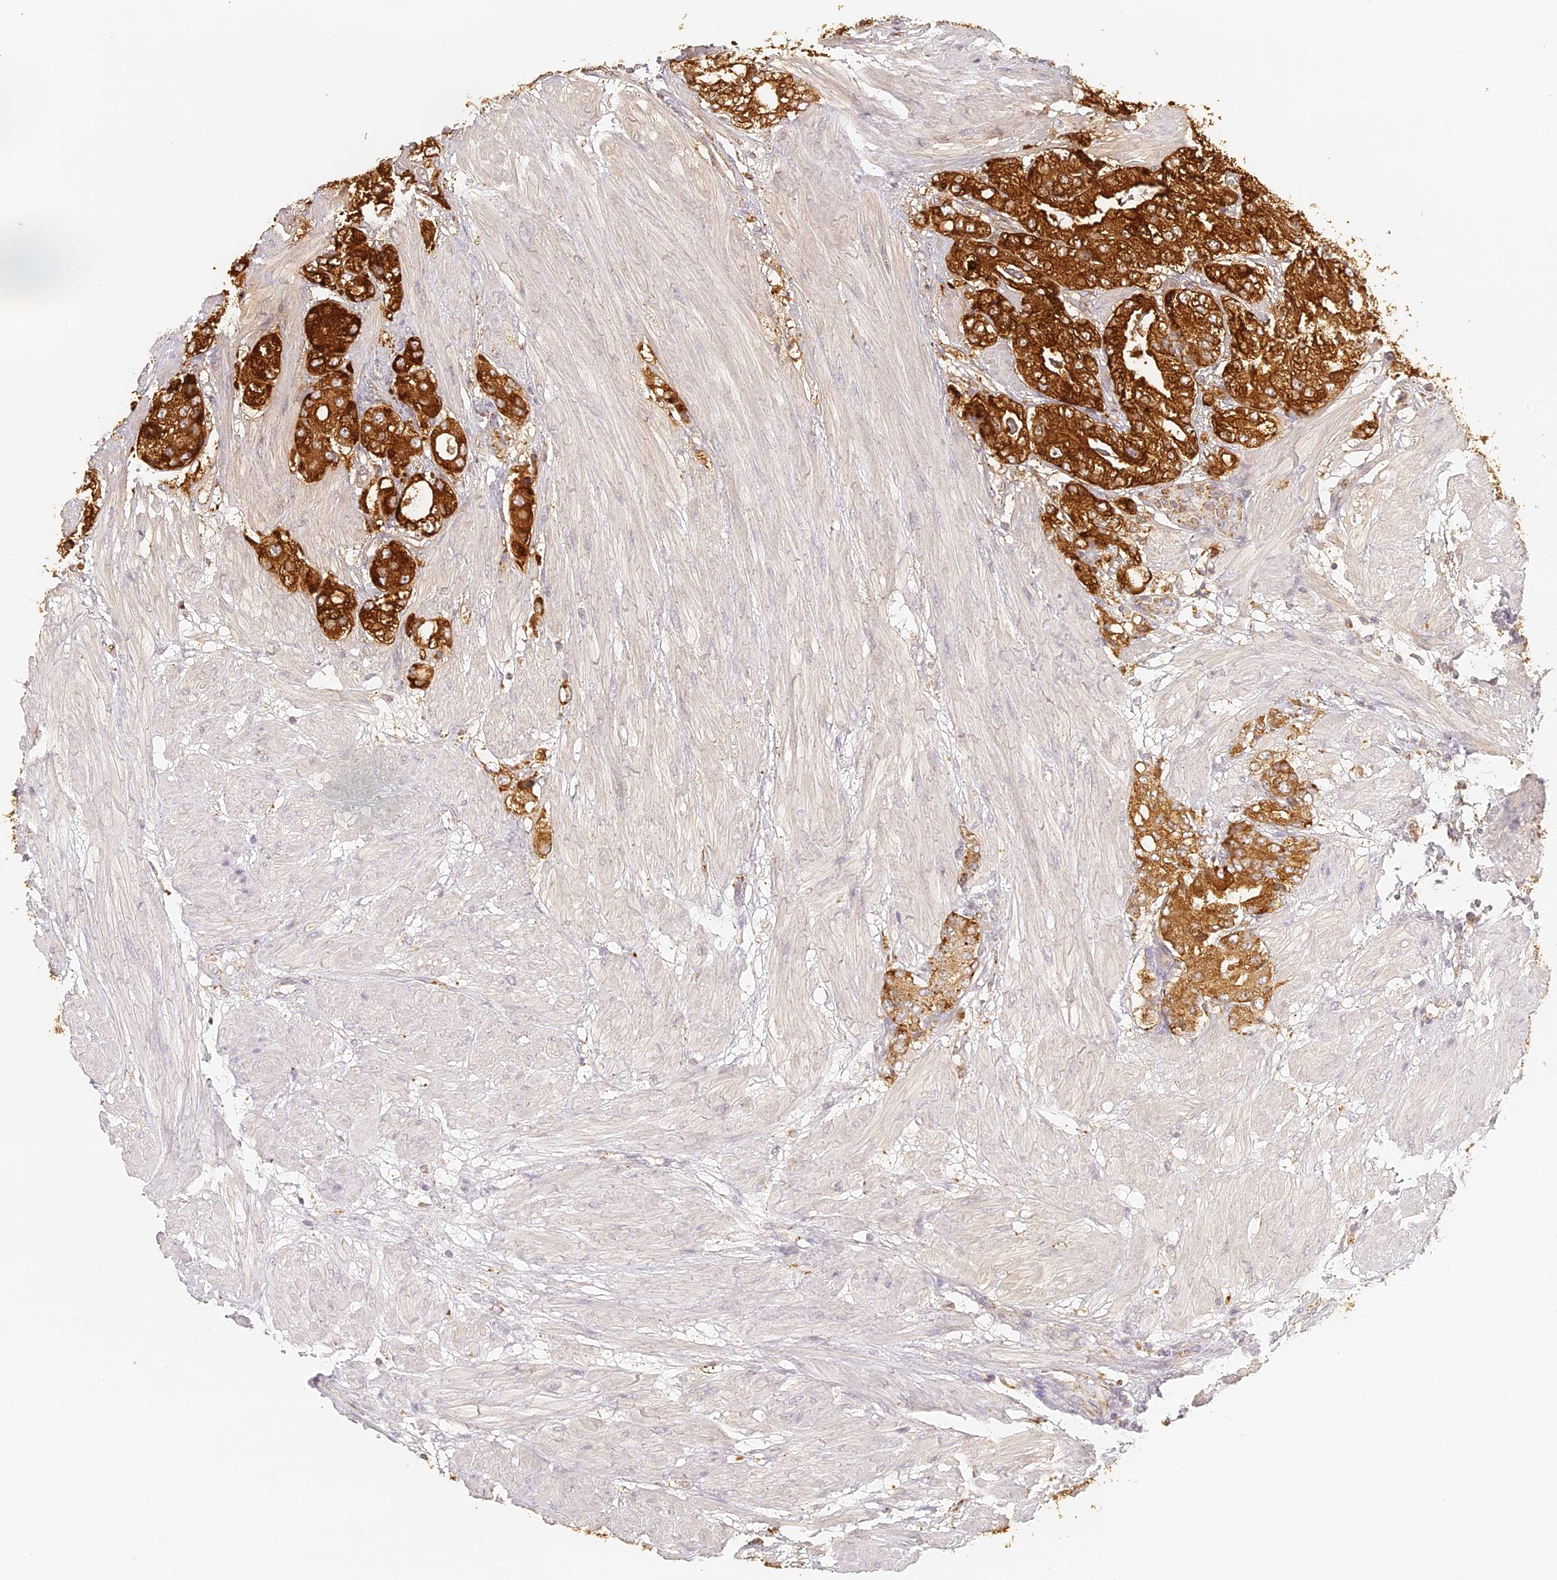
{"staining": {"intensity": "strong", "quantity": ">75%", "location": "cytoplasmic/membranous"}, "tissue": "prostate cancer", "cell_type": "Tumor cells", "image_type": "cancer", "snomed": [{"axis": "morphology", "description": "Adenocarcinoma, High grade"}, {"axis": "topography", "description": "Prostate"}], "caption": "A high amount of strong cytoplasmic/membranous expression is present in approximately >75% of tumor cells in high-grade adenocarcinoma (prostate) tissue.", "gene": "LAMP2", "patient": {"sex": "male", "age": 50}}